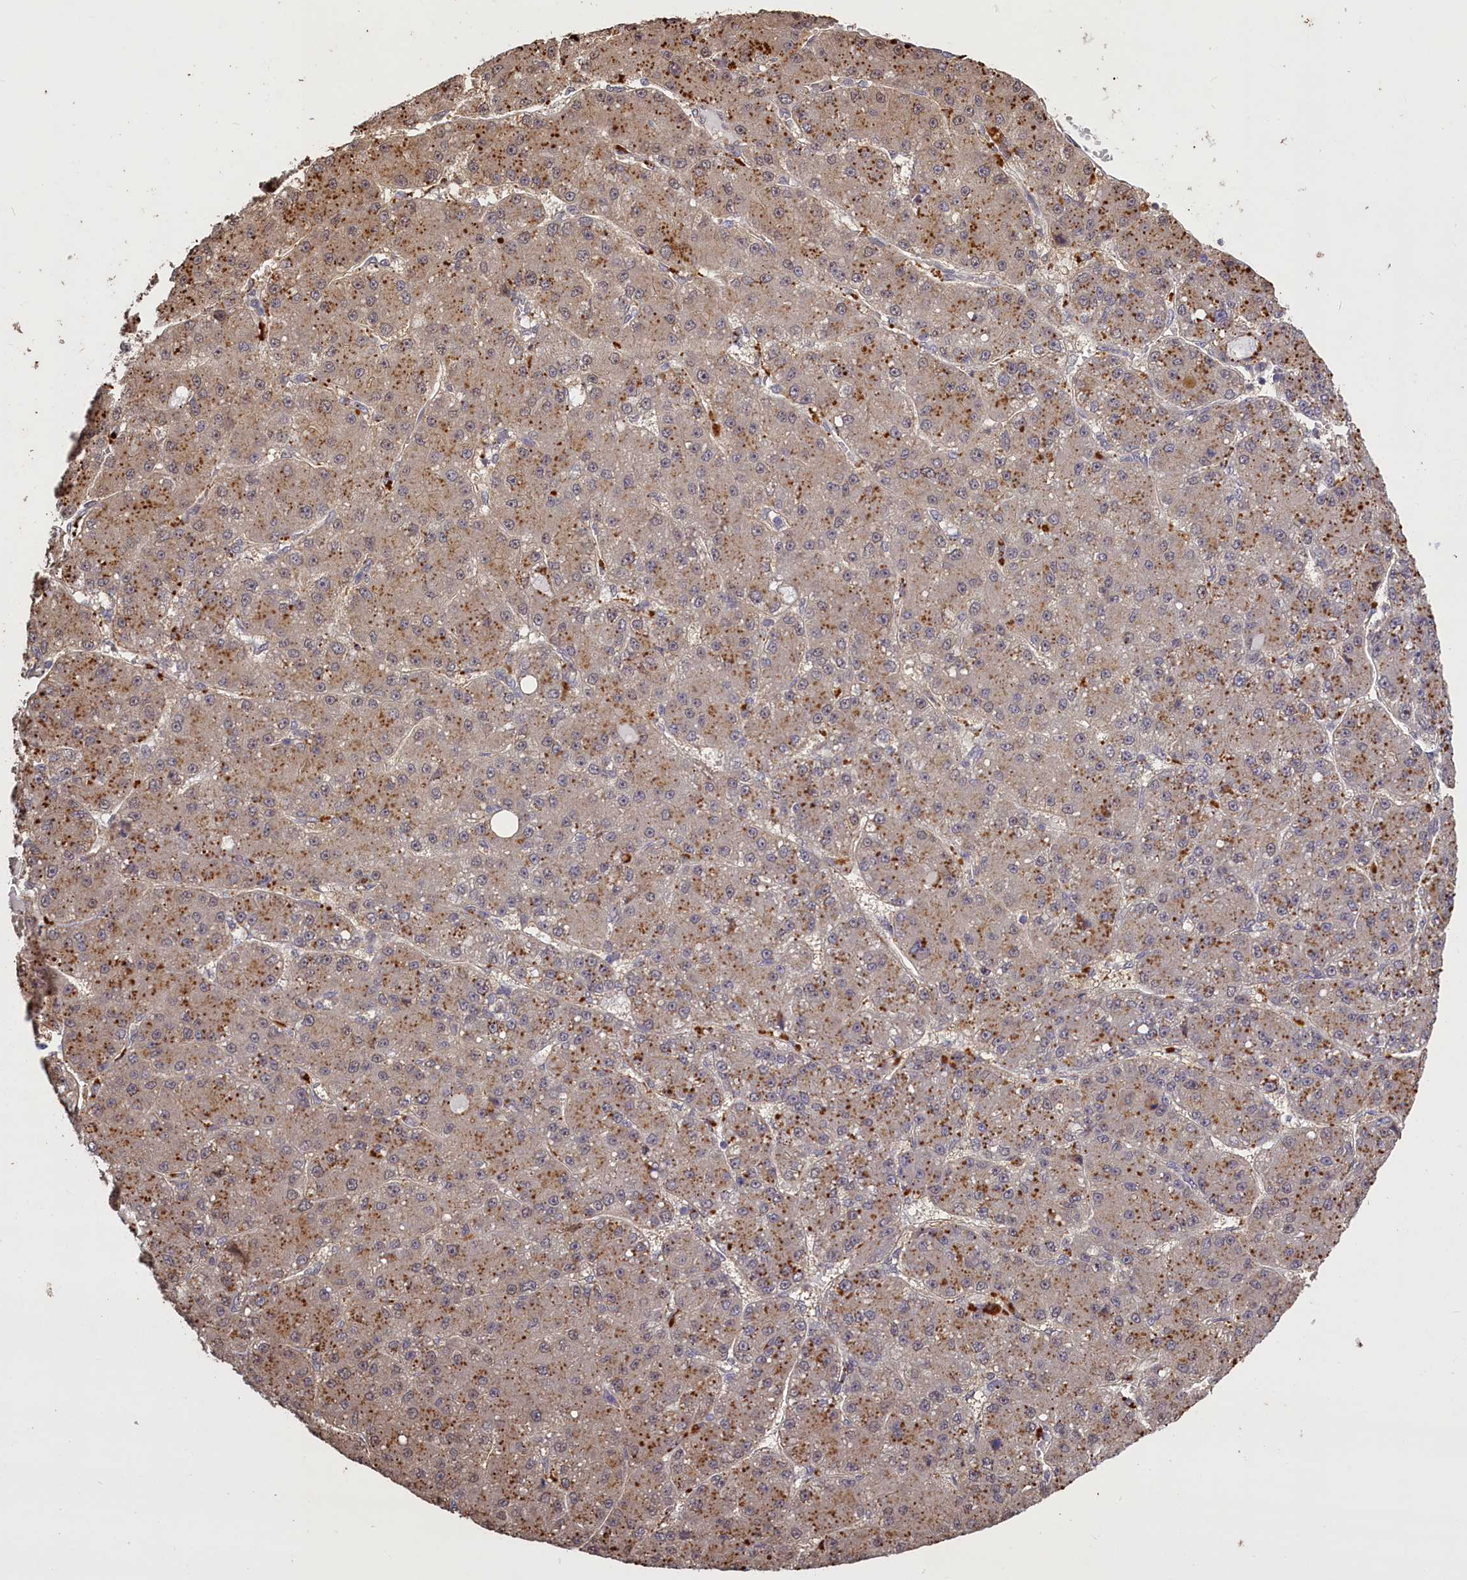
{"staining": {"intensity": "moderate", "quantity": "25%-75%", "location": "cytoplasmic/membranous"}, "tissue": "liver cancer", "cell_type": "Tumor cells", "image_type": "cancer", "snomed": [{"axis": "morphology", "description": "Carcinoma, Hepatocellular, NOS"}, {"axis": "topography", "description": "Liver"}], "caption": "Liver cancer (hepatocellular carcinoma) tissue displays moderate cytoplasmic/membranous staining in about 25%-75% of tumor cells, visualized by immunohistochemistry. The protein is shown in brown color, while the nuclei are stained blue.", "gene": "UCHL3", "patient": {"sex": "male", "age": 67}}